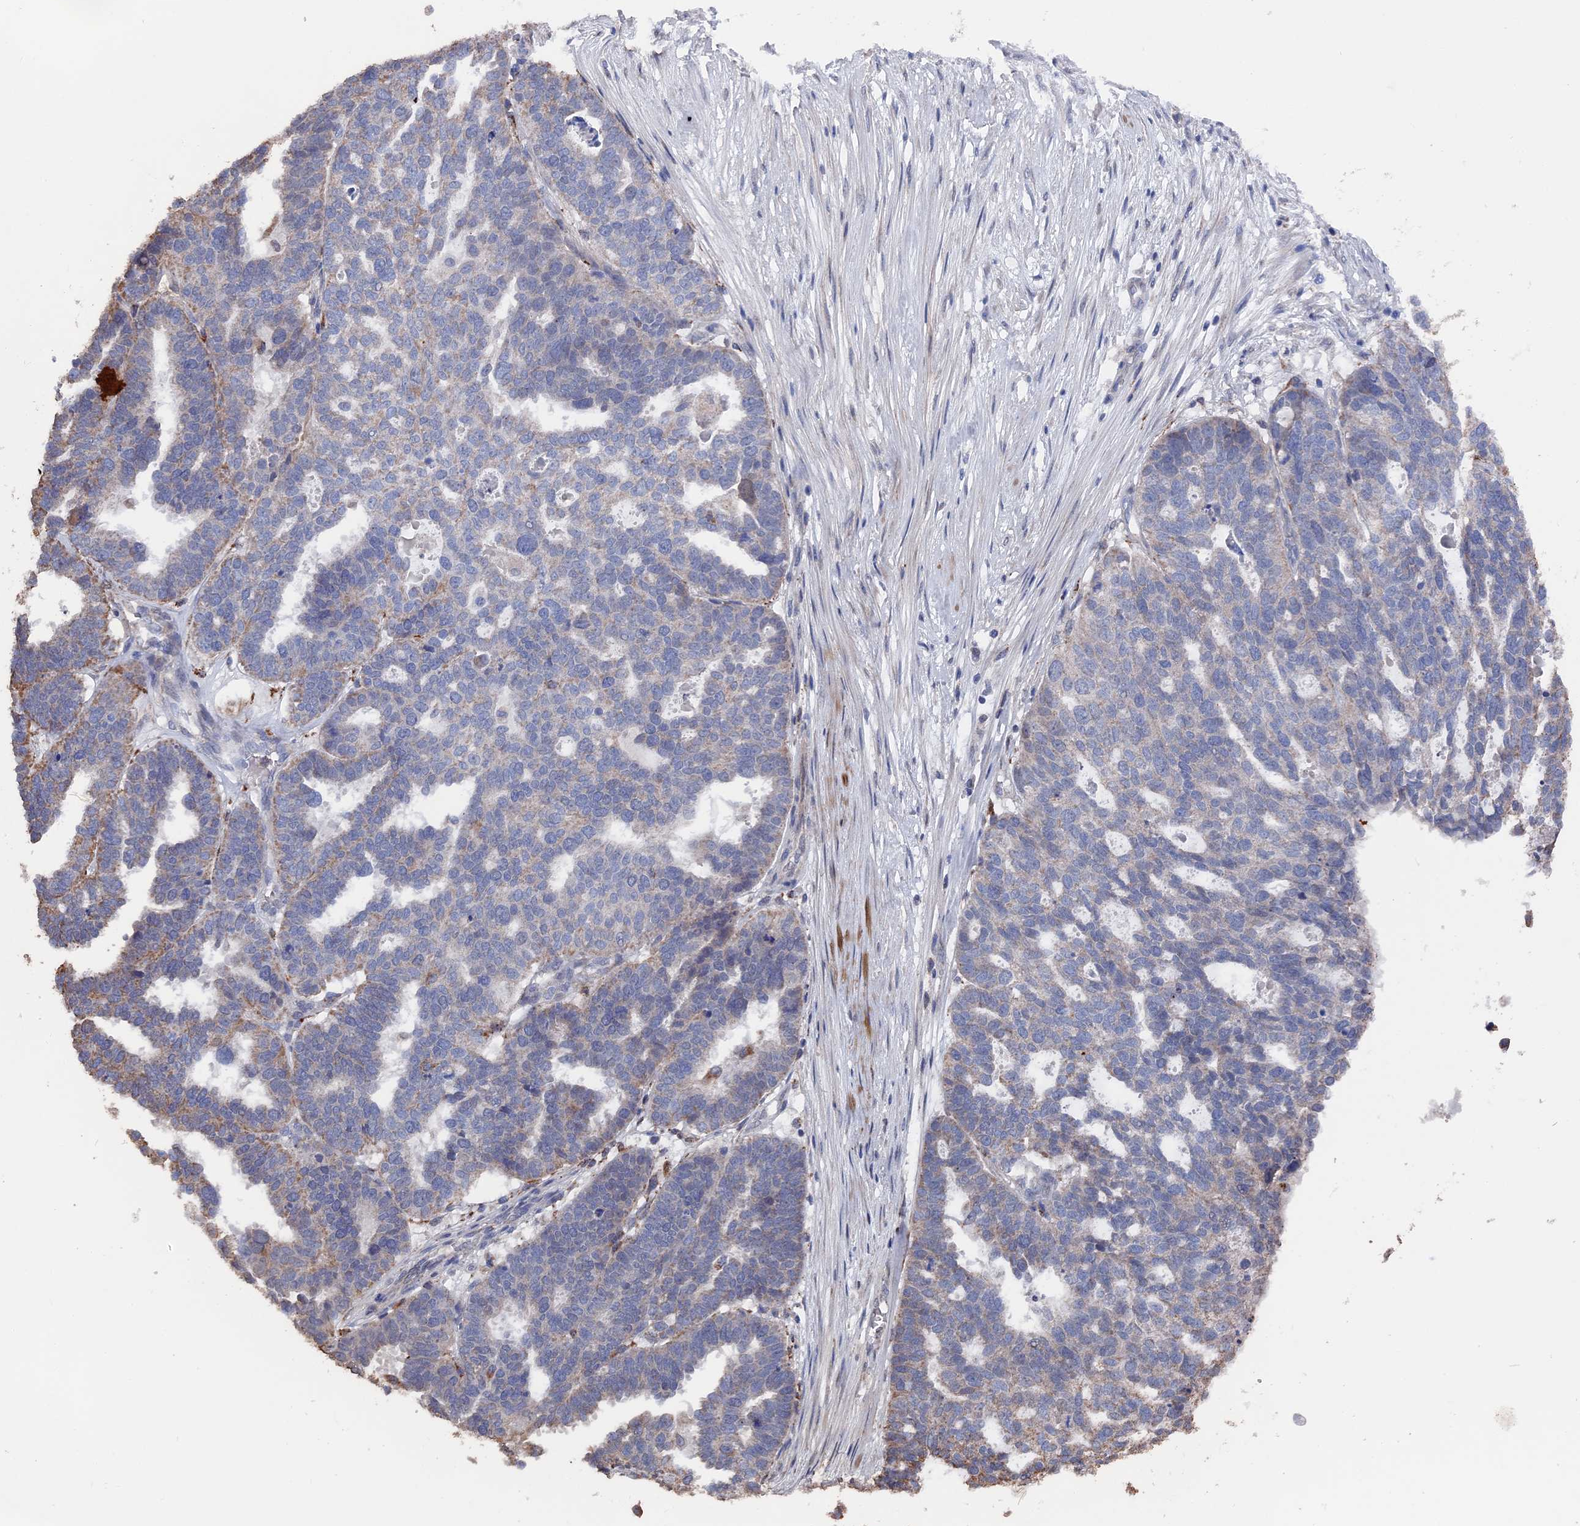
{"staining": {"intensity": "negative", "quantity": "none", "location": "none"}, "tissue": "ovarian cancer", "cell_type": "Tumor cells", "image_type": "cancer", "snomed": [{"axis": "morphology", "description": "Cystadenocarcinoma, serous, NOS"}, {"axis": "topography", "description": "Ovary"}], "caption": "Tumor cells are negative for brown protein staining in ovarian cancer (serous cystadenocarcinoma).", "gene": "SMG9", "patient": {"sex": "female", "age": 59}}